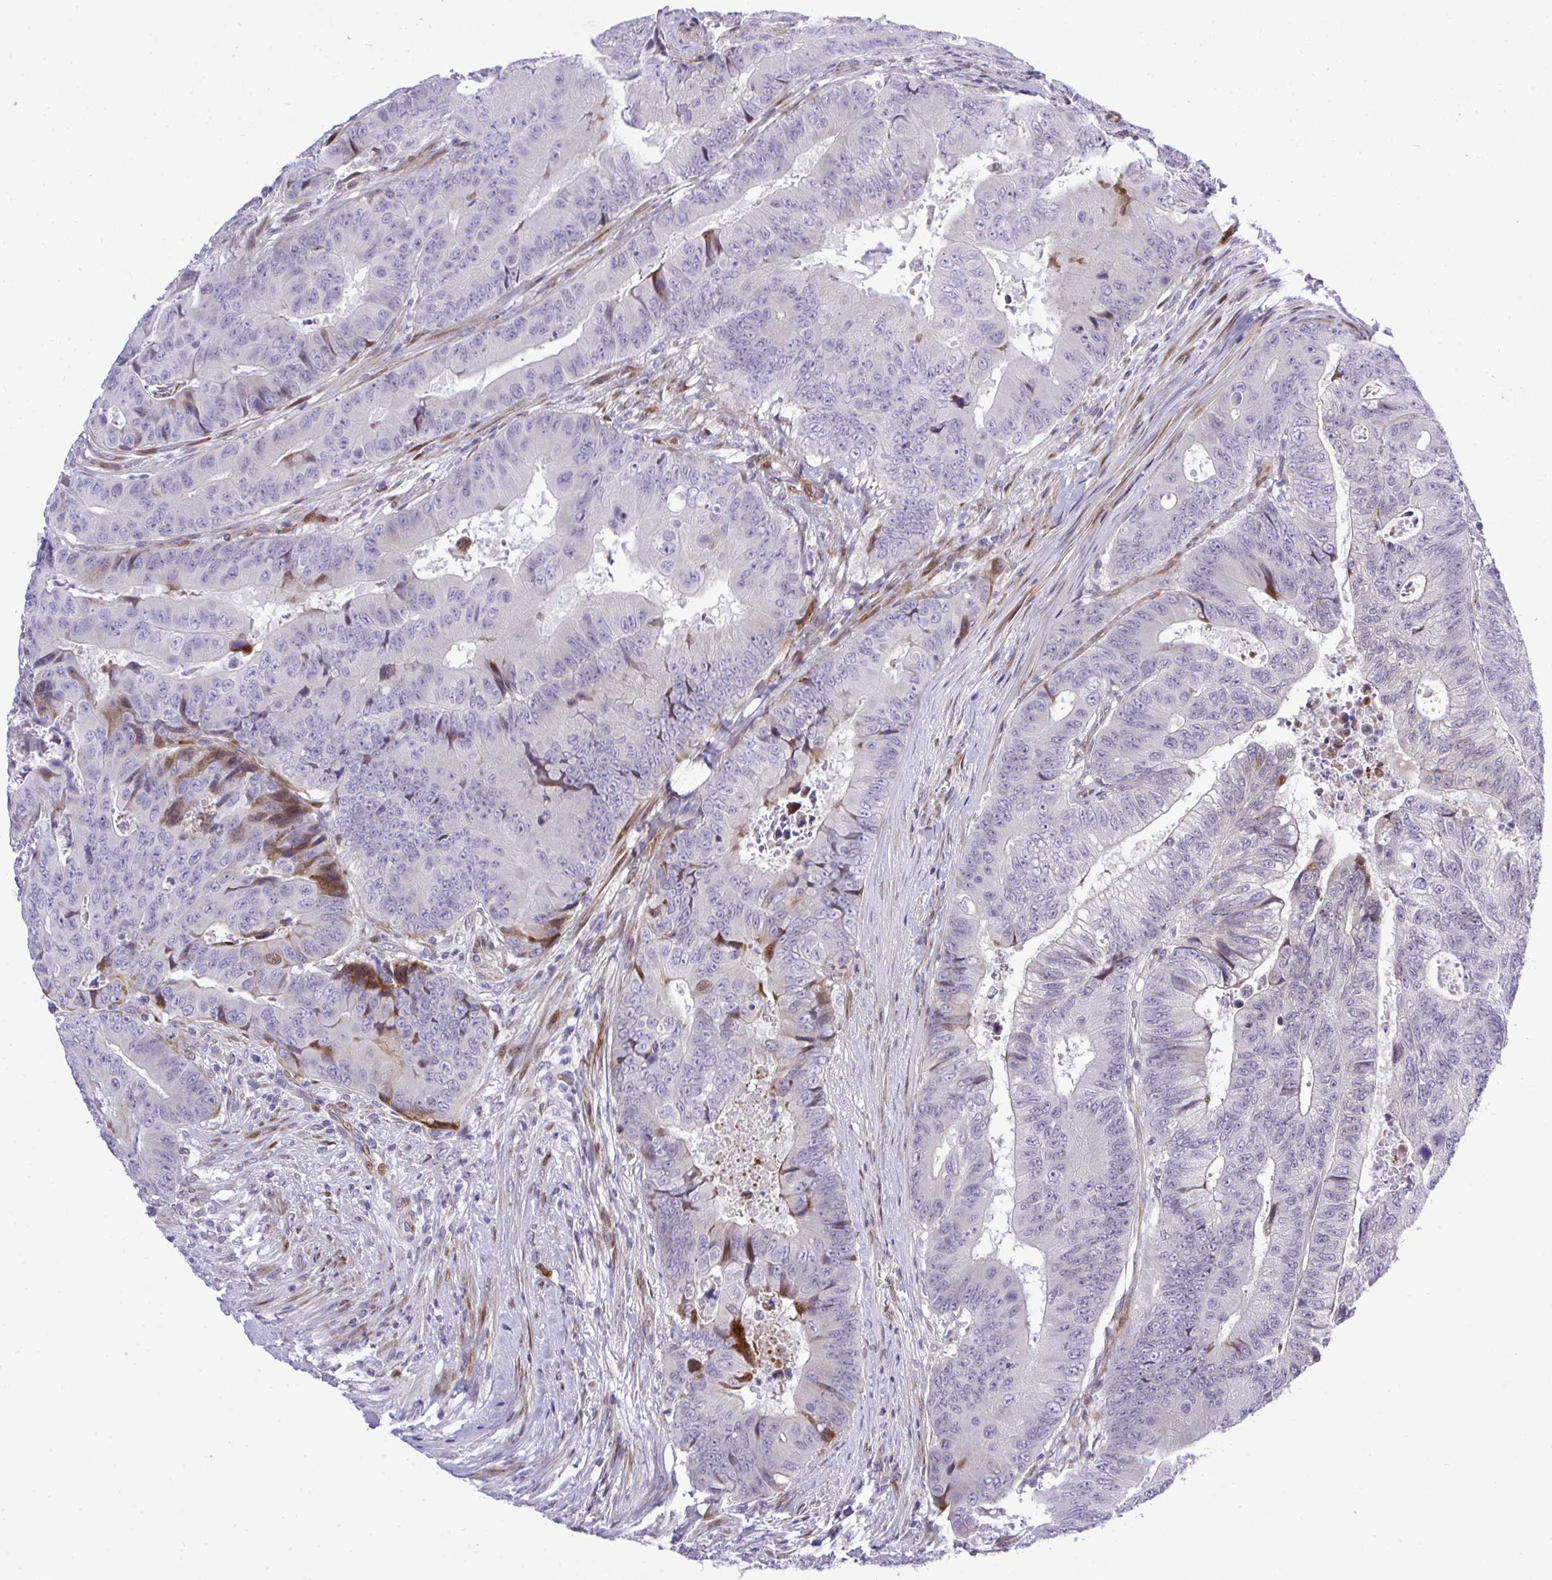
{"staining": {"intensity": "moderate", "quantity": "<25%", "location": "cytoplasmic/membranous,nuclear"}, "tissue": "colorectal cancer", "cell_type": "Tumor cells", "image_type": "cancer", "snomed": [{"axis": "morphology", "description": "Adenocarcinoma, NOS"}, {"axis": "topography", "description": "Colon"}], "caption": "There is low levels of moderate cytoplasmic/membranous and nuclear expression in tumor cells of adenocarcinoma (colorectal), as demonstrated by immunohistochemical staining (brown color).", "gene": "CASTOR2", "patient": {"sex": "female", "age": 48}}